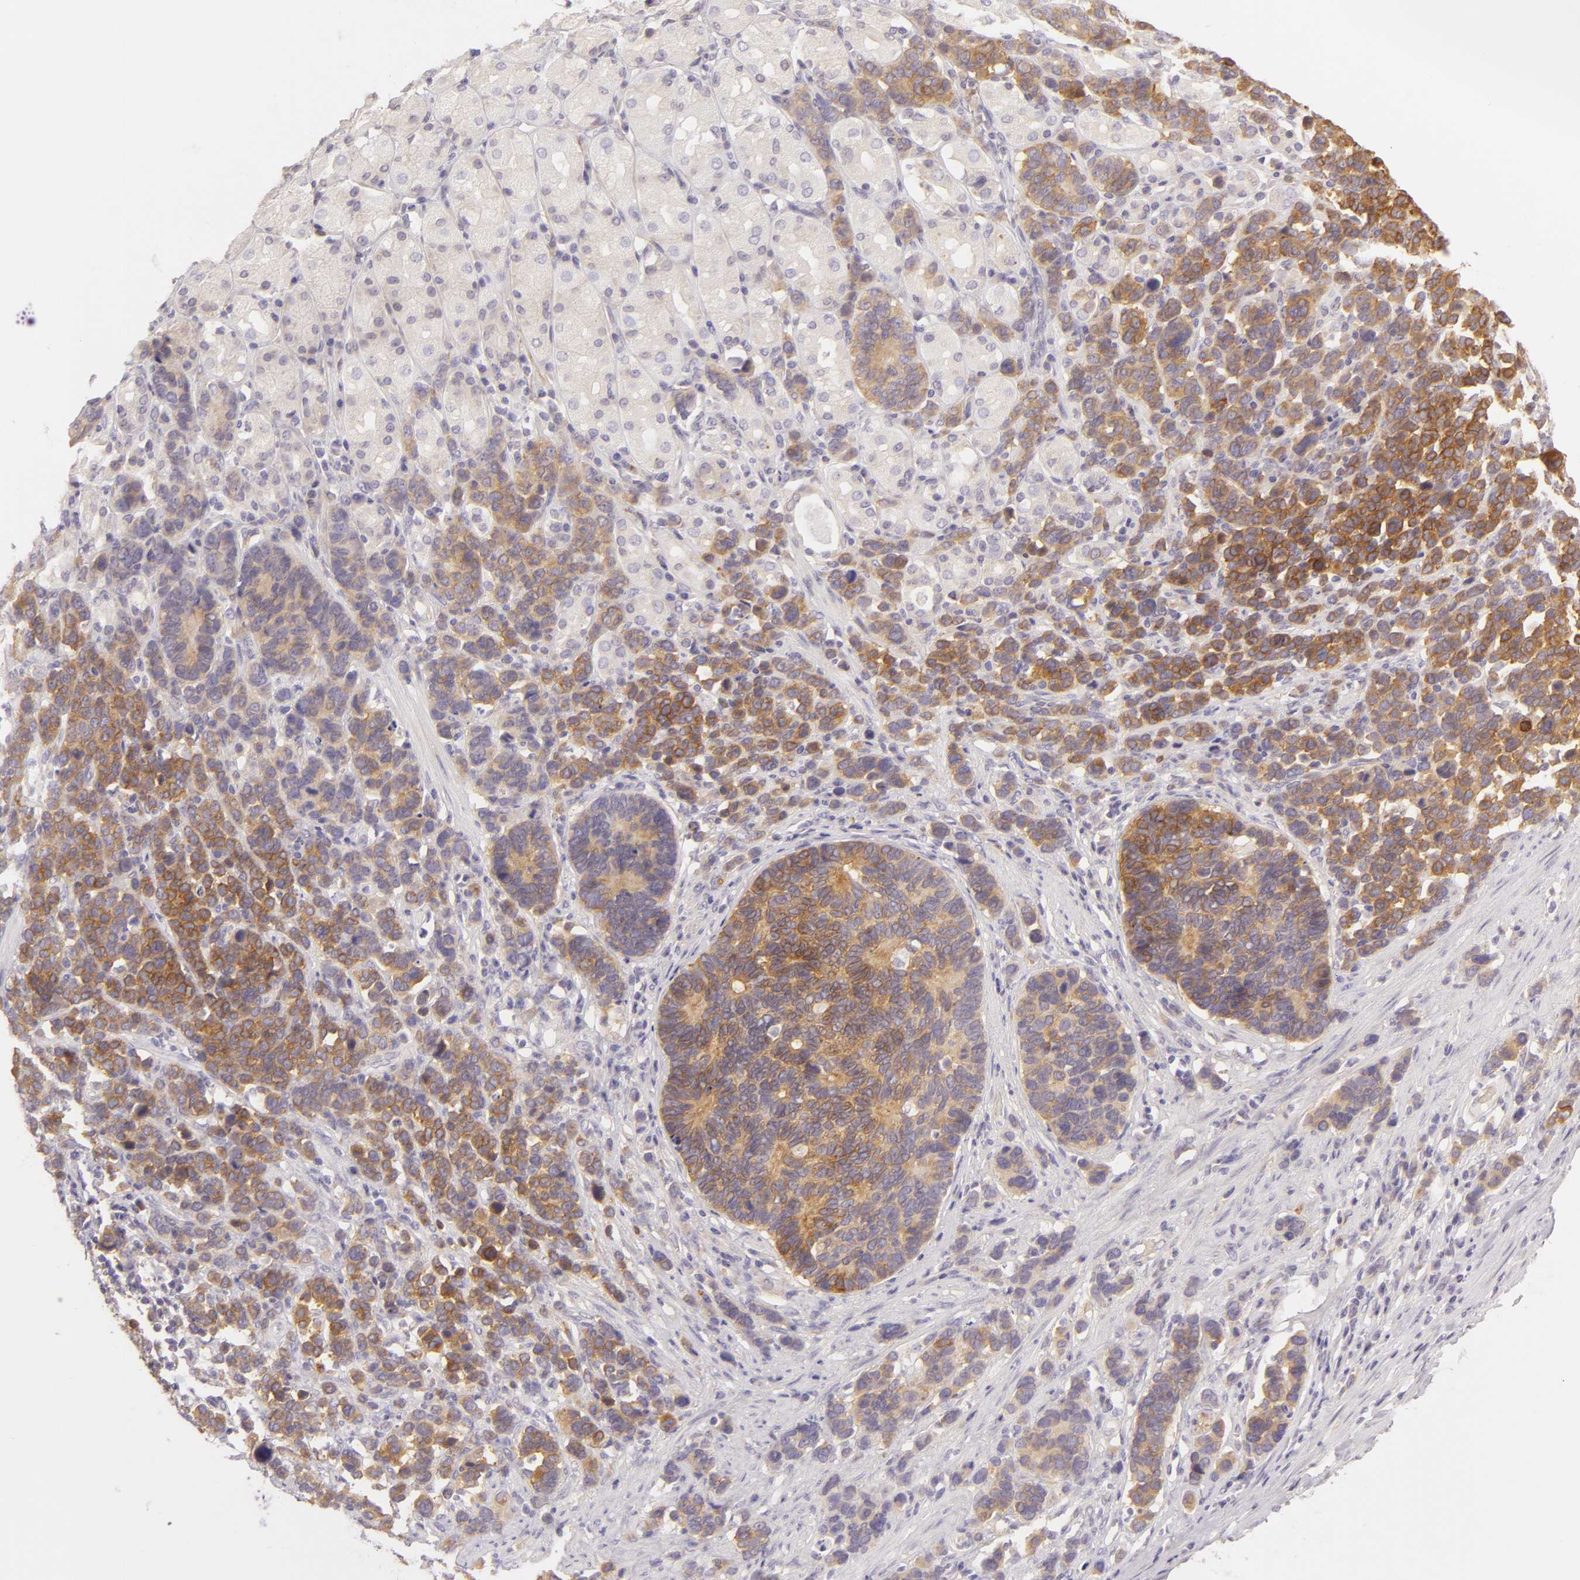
{"staining": {"intensity": "moderate", "quantity": ">75%", "location": "cytoplasmic/membranous"}, "tissue": "stomach cancer", "cell_type": "Tumor cells", "image_type": "cancer", "snomed": [{"axis": "morphology", "description": "Adenocarcinoma, NOS"}, {"axis": "topography", "description": "Stomach, upper"}], "caption": "A micrograph of human stomach cancer stained for a protein displays moderate cytoplasmic/membranous brown staining in tumor cells. Immunohistochemistry stains the protein in brown and the nuclei are stained blue.", "gene": "ZC3H7B", "patient": {"sex": "male", "age": 71}}